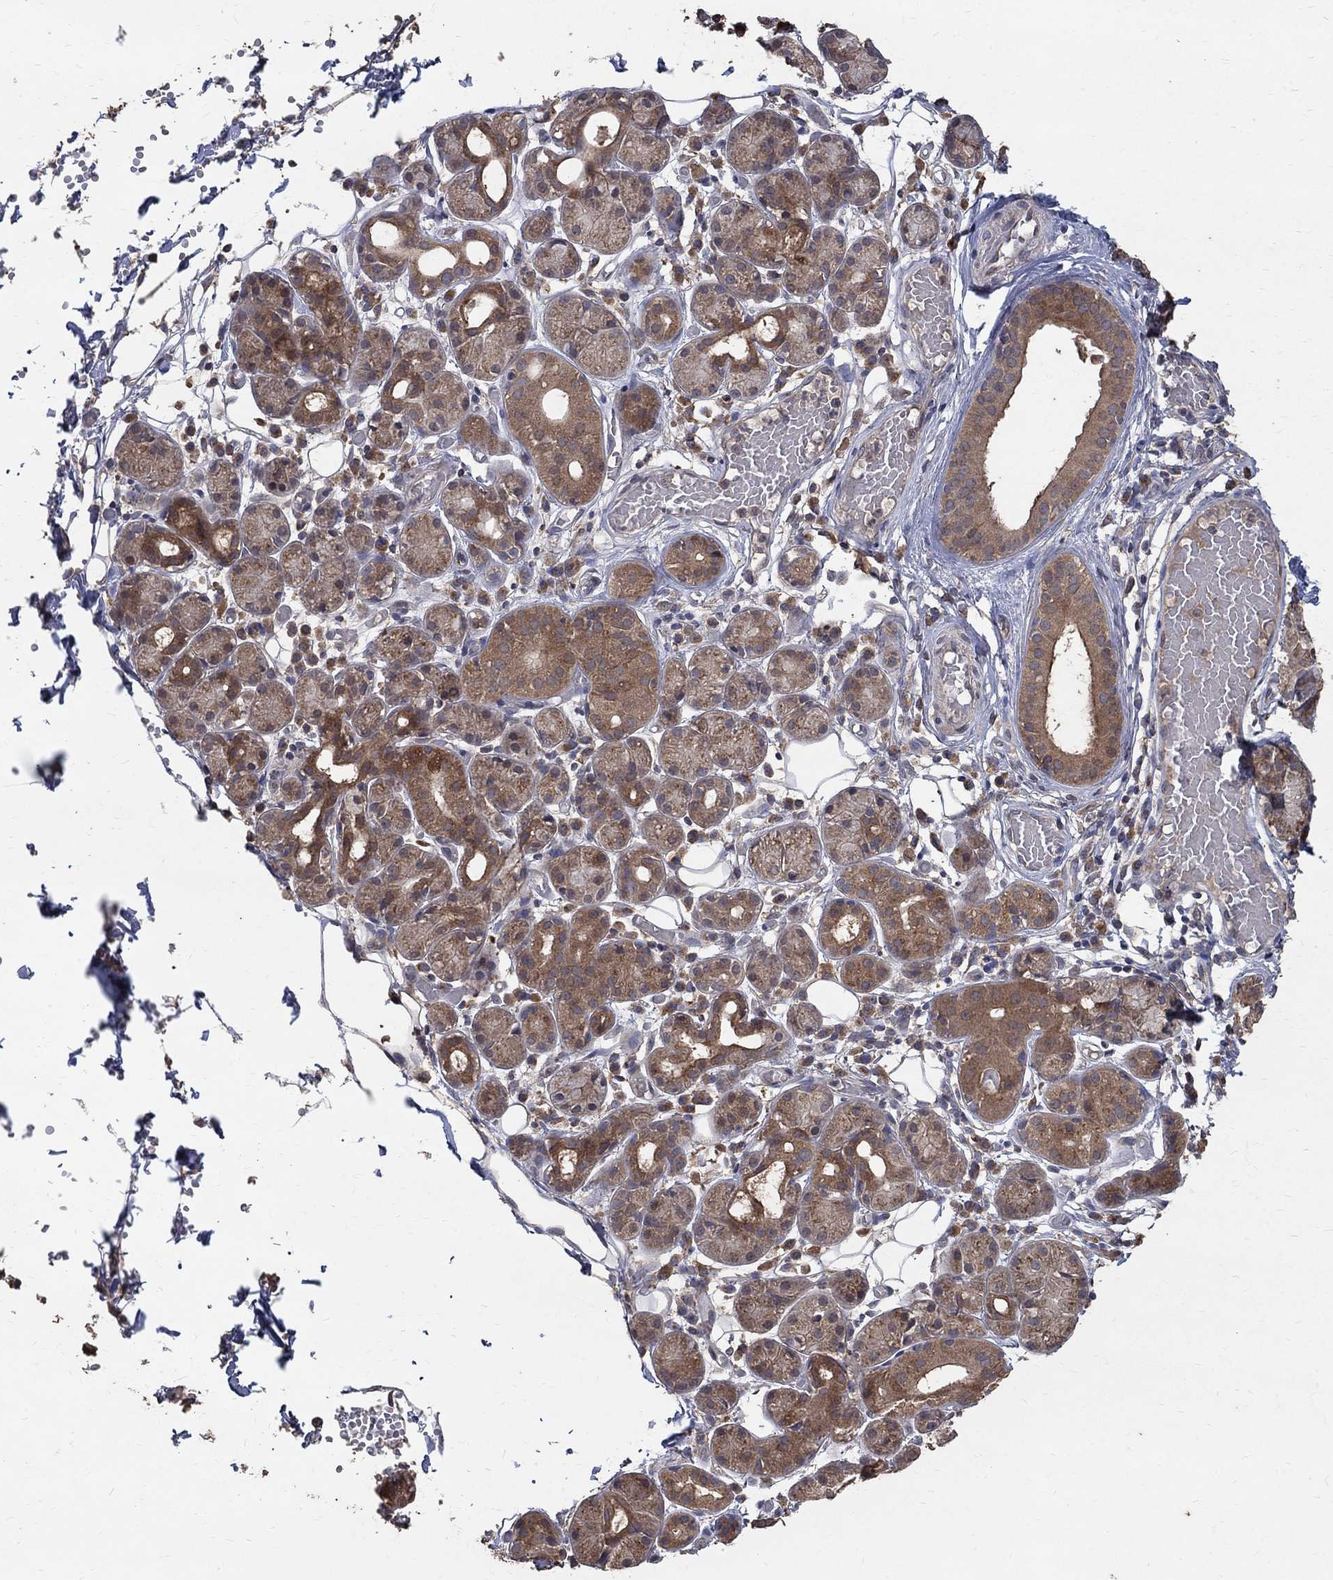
{"staining": {"intensity": "strong", "quantity": "<25%", "location": "cytoplasmic/membranous"}, "tissue": "salivary gland", "cell_type": "Glandular cells", "image_type": "normal", "snomed": [{"axis": "morphology", "description": "Normal tissue, NOS"}, {"axis": "topography", "description": "Salivary gland"}, {"axis": "topography", "description": "Peripheral nerve tissue"}], "caption": "Protein expression analysis of unremarkable human salivary gland reveals strong cytoplasmic/membranous expression in about <25% of glandular cells.", "gene": "C17orf75", "patient": {"sex": "male", "age": 71}}